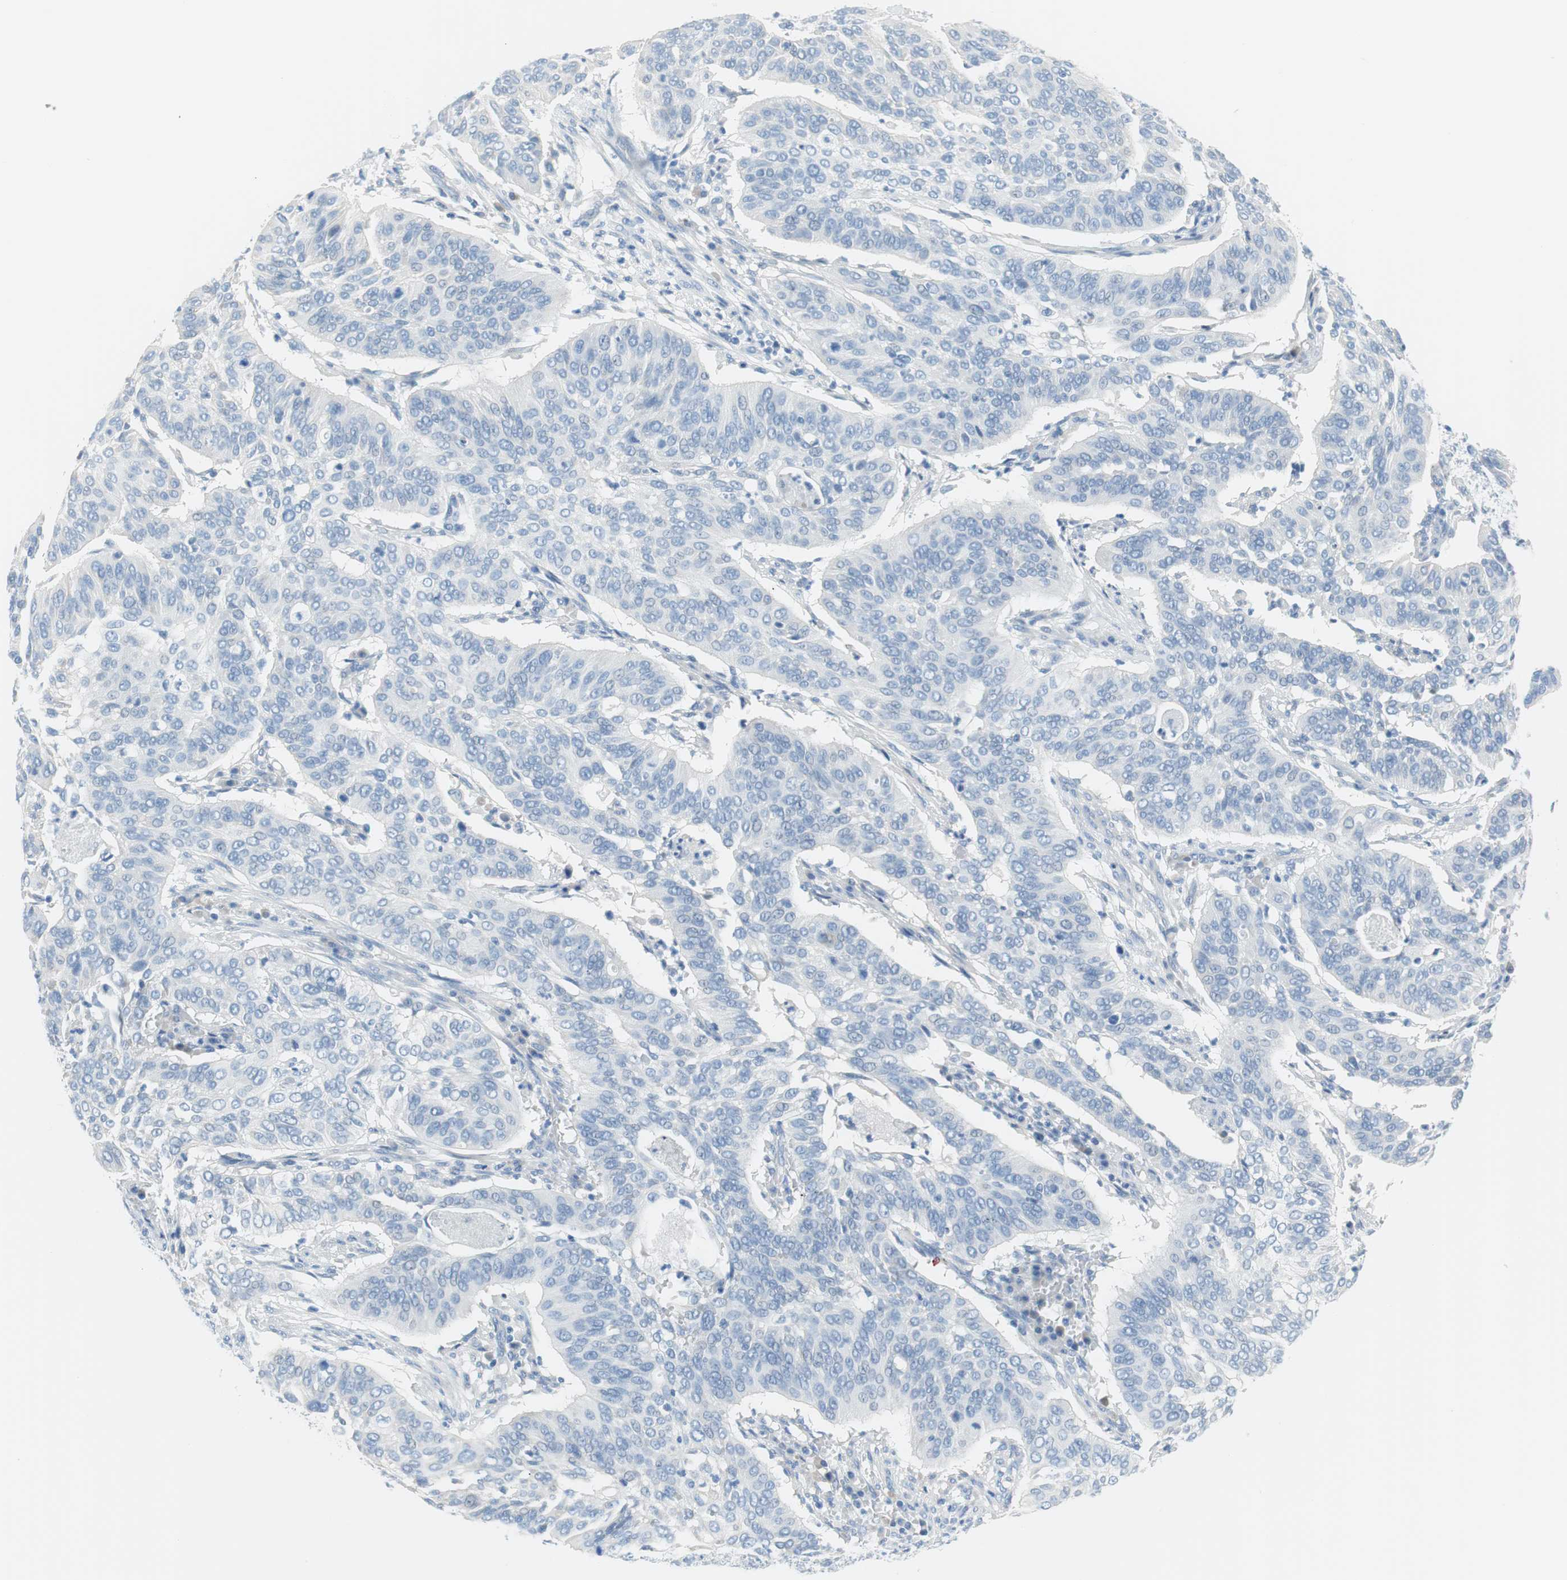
{"staining": {"intensity": "negative", "quantity": "none", "location": "none"}, "tissue": "cervical cancer", "cell_type": "Tumor cells", "image_type": "cancer", "snomed": [{"axis": "morphology", "description": "Squamous cell carcinoma, NOS"}, {"axis": "topography", "description": "Cervix"}], "caption": "Tumor cells are negative for protein expression in human cervical cancer.", "gene": "MYH1", "patient": {"sex": "female", "age": 39}}